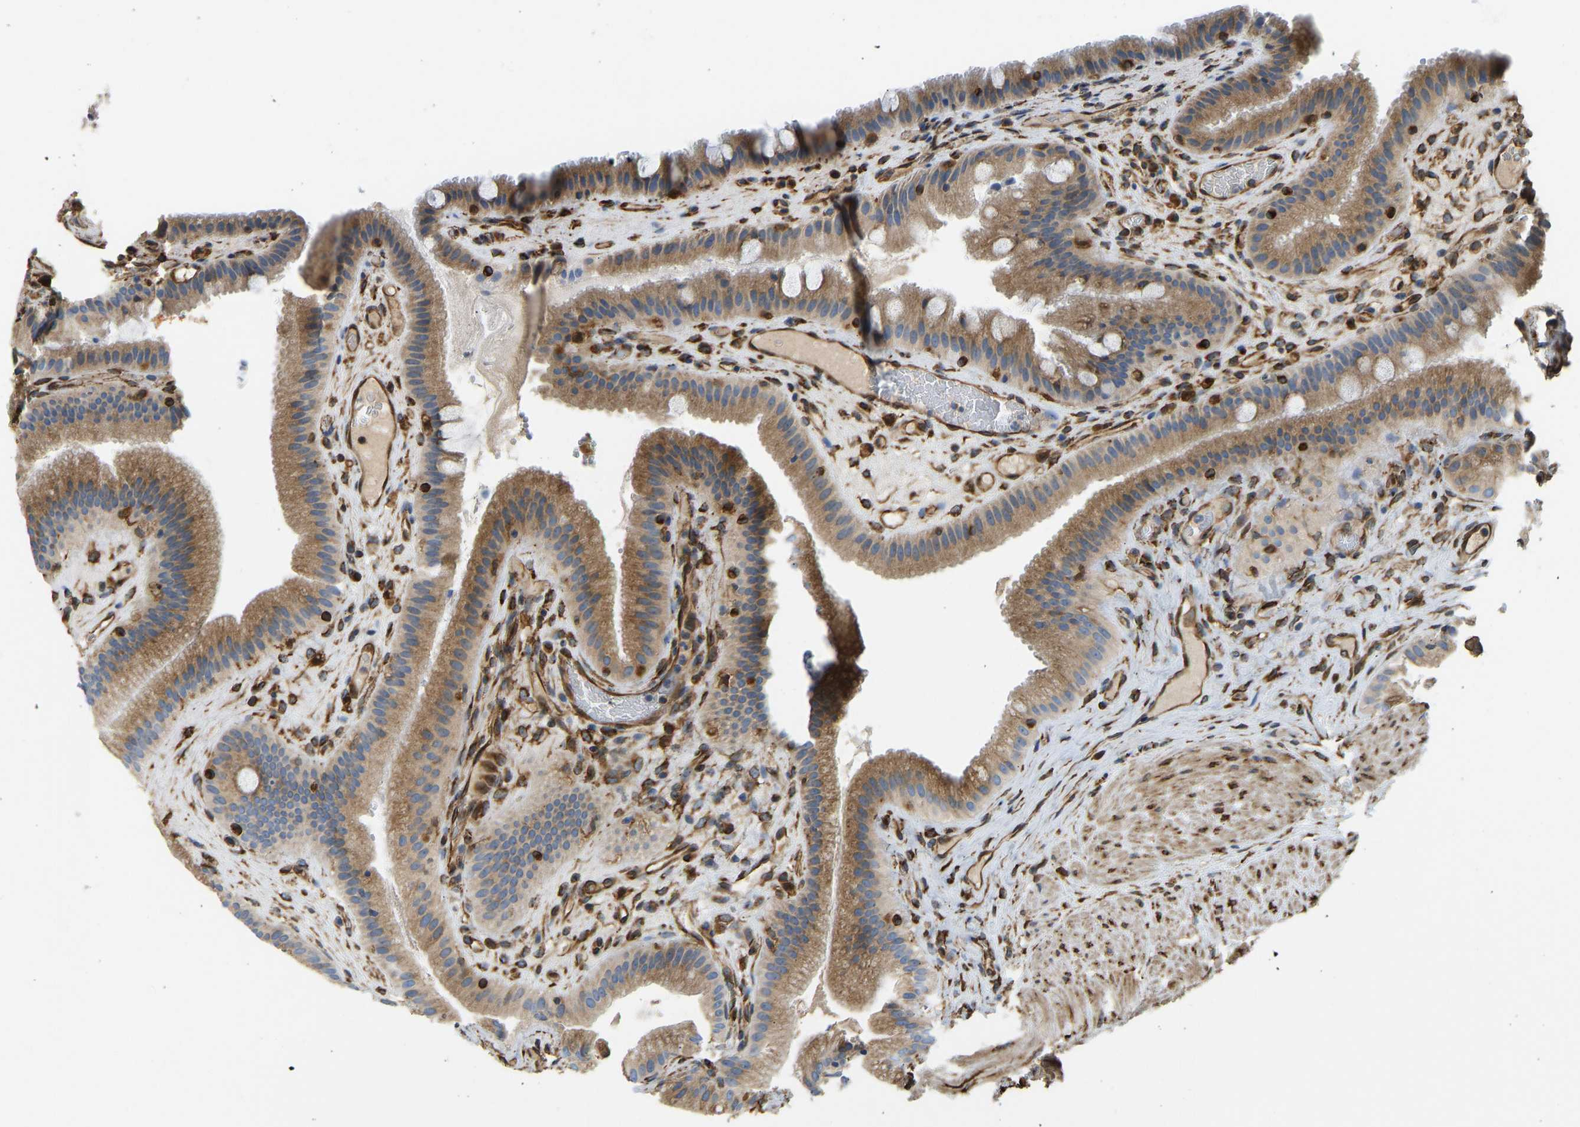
{"staining": {"intensity": "moderate", "quantity": ">75%", "location": "cytoplasmic/membranous"}, "tissue": "gallbladder", "cell_type": "Glandular cells", "image_type": "normal", "snomed": [{"axis": "morphology", "description": "Normal tissue, NOS"}, {"axis": "topography", "description": "Gallbladder"}], "caption": "High-magnification brightfield microscopy of benign gallbladder stained with DAB (brown) and counterstained with hematoxylin (blue). glandular cells exhibit moderate cytoplasmic/membranous expression is identified in about>75% of cells.", "gene": "BEX3", "patient": {"sex": "male", "age": 49}}